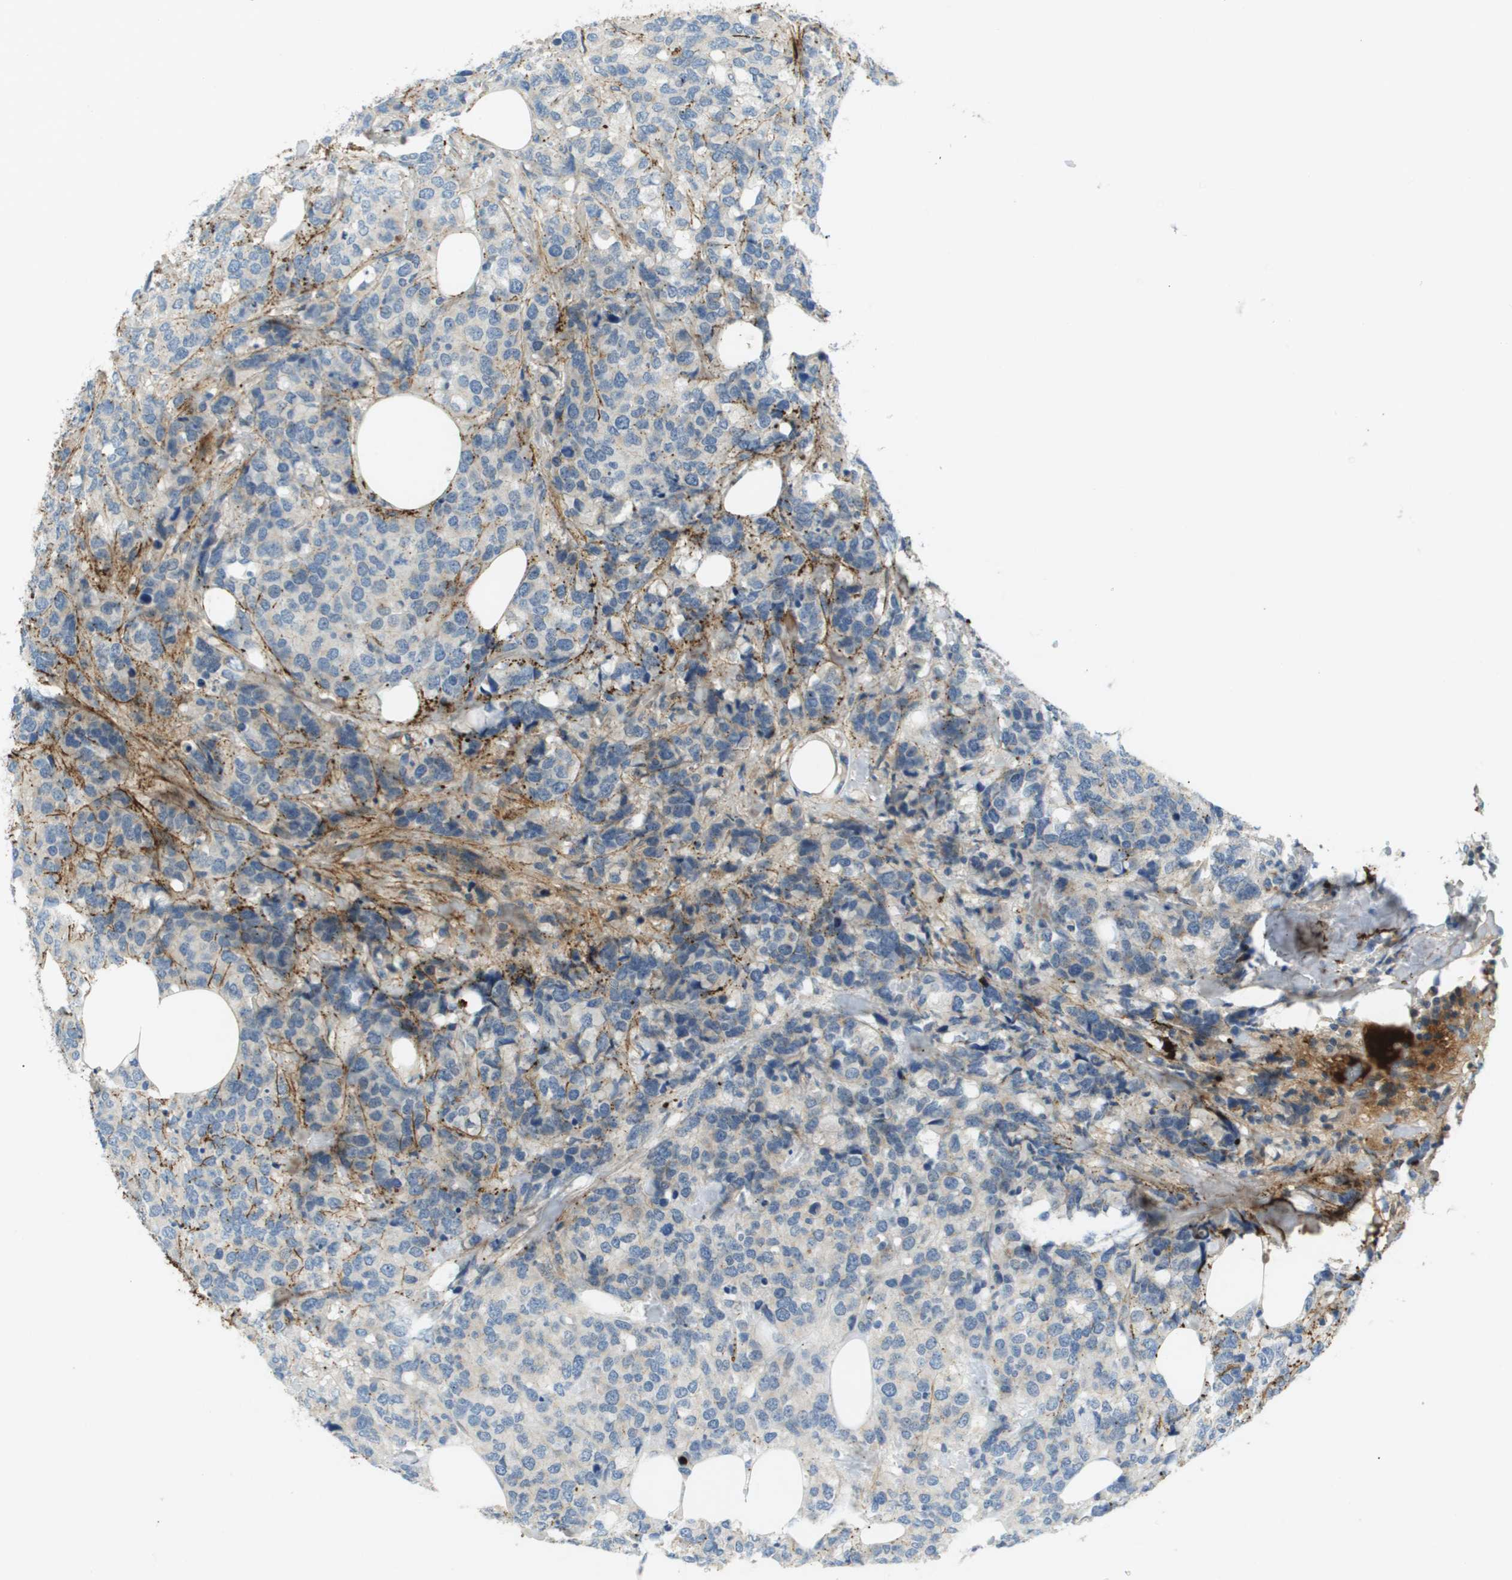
{"staining": {"intensity": "negative", "quantity": "none", "location": "none"}, "tissue": "breast cancer", "cell_type": "Tumor cells", "image_type": "cancer", "snomed": [{"axis": "morphology", "description": "Lobular carcinoma"}, {"axis": "topography", "description": "Breast"}], "caption": "An immunohistochemistry image of breast cancer (lobular carcinoma) is shown. There is no staining in tumor cells of breast cancer (lobular carcinoma).", "gene": "VTN", "patient": {"sex": "female", "age": 59}}